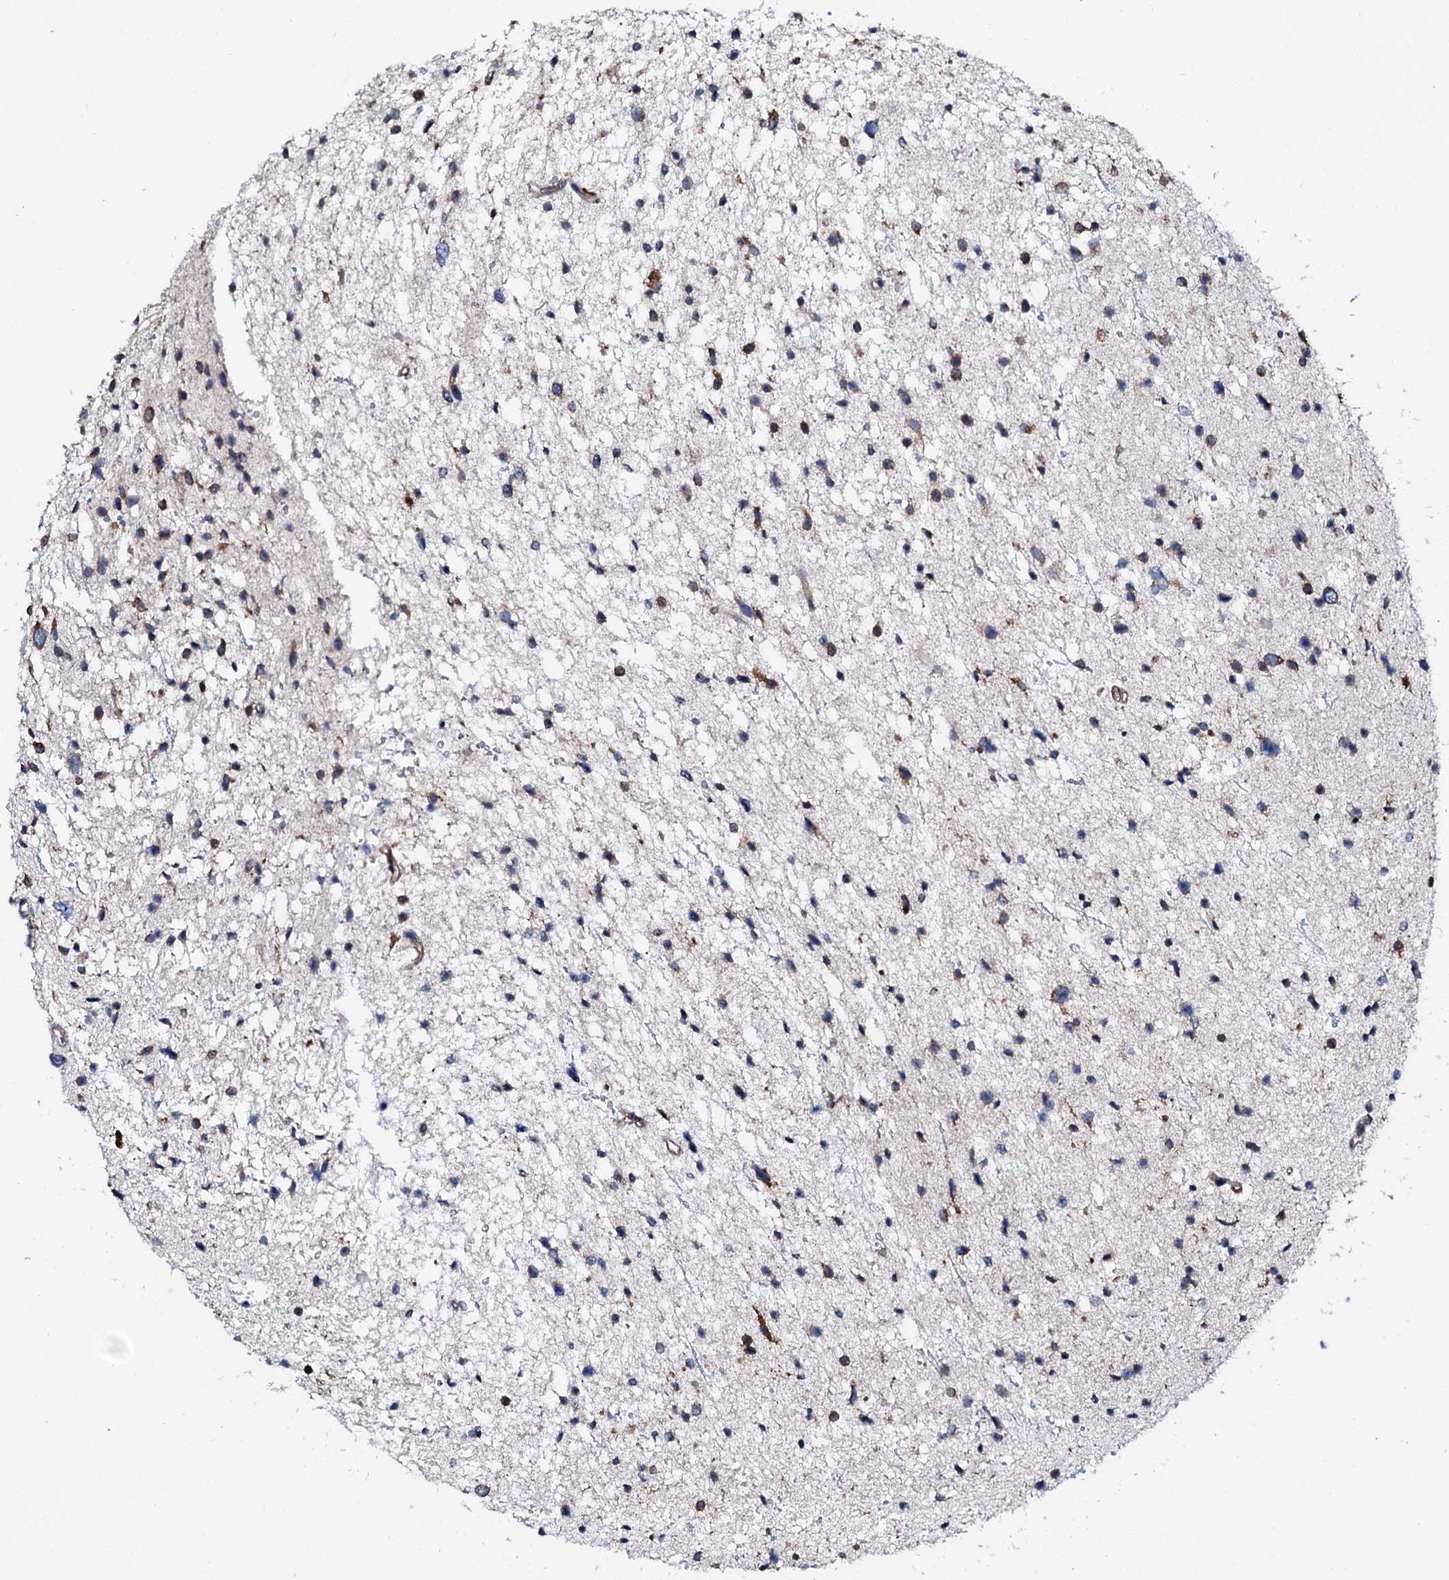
{"staining": {"intensity": "moderate", "quantity": "<25%", "location": "cytoplasmic/membranous"}, "tissue": "glioma", "cell_type": "Tumor cells", "image_type": "cancer", "snomed": [{"axis": "morphology", "description": "Glioma, malignant, Low grade"}, {"axis": "topography", "description": "Brain"}], "caption": "The micrograph demonstrates staining of glioma, revealing moderate cytoplasmic/membranous protein positivity (brown color) within tumor cells. Using DAB (3,3'-diaminobenzidine) (brown) and hematoxylin (blue) stains, captured at high magnification using brightfield microscopy.", "gene": "AMDHD1", "patient": {"sex": "female", "age": 37}}